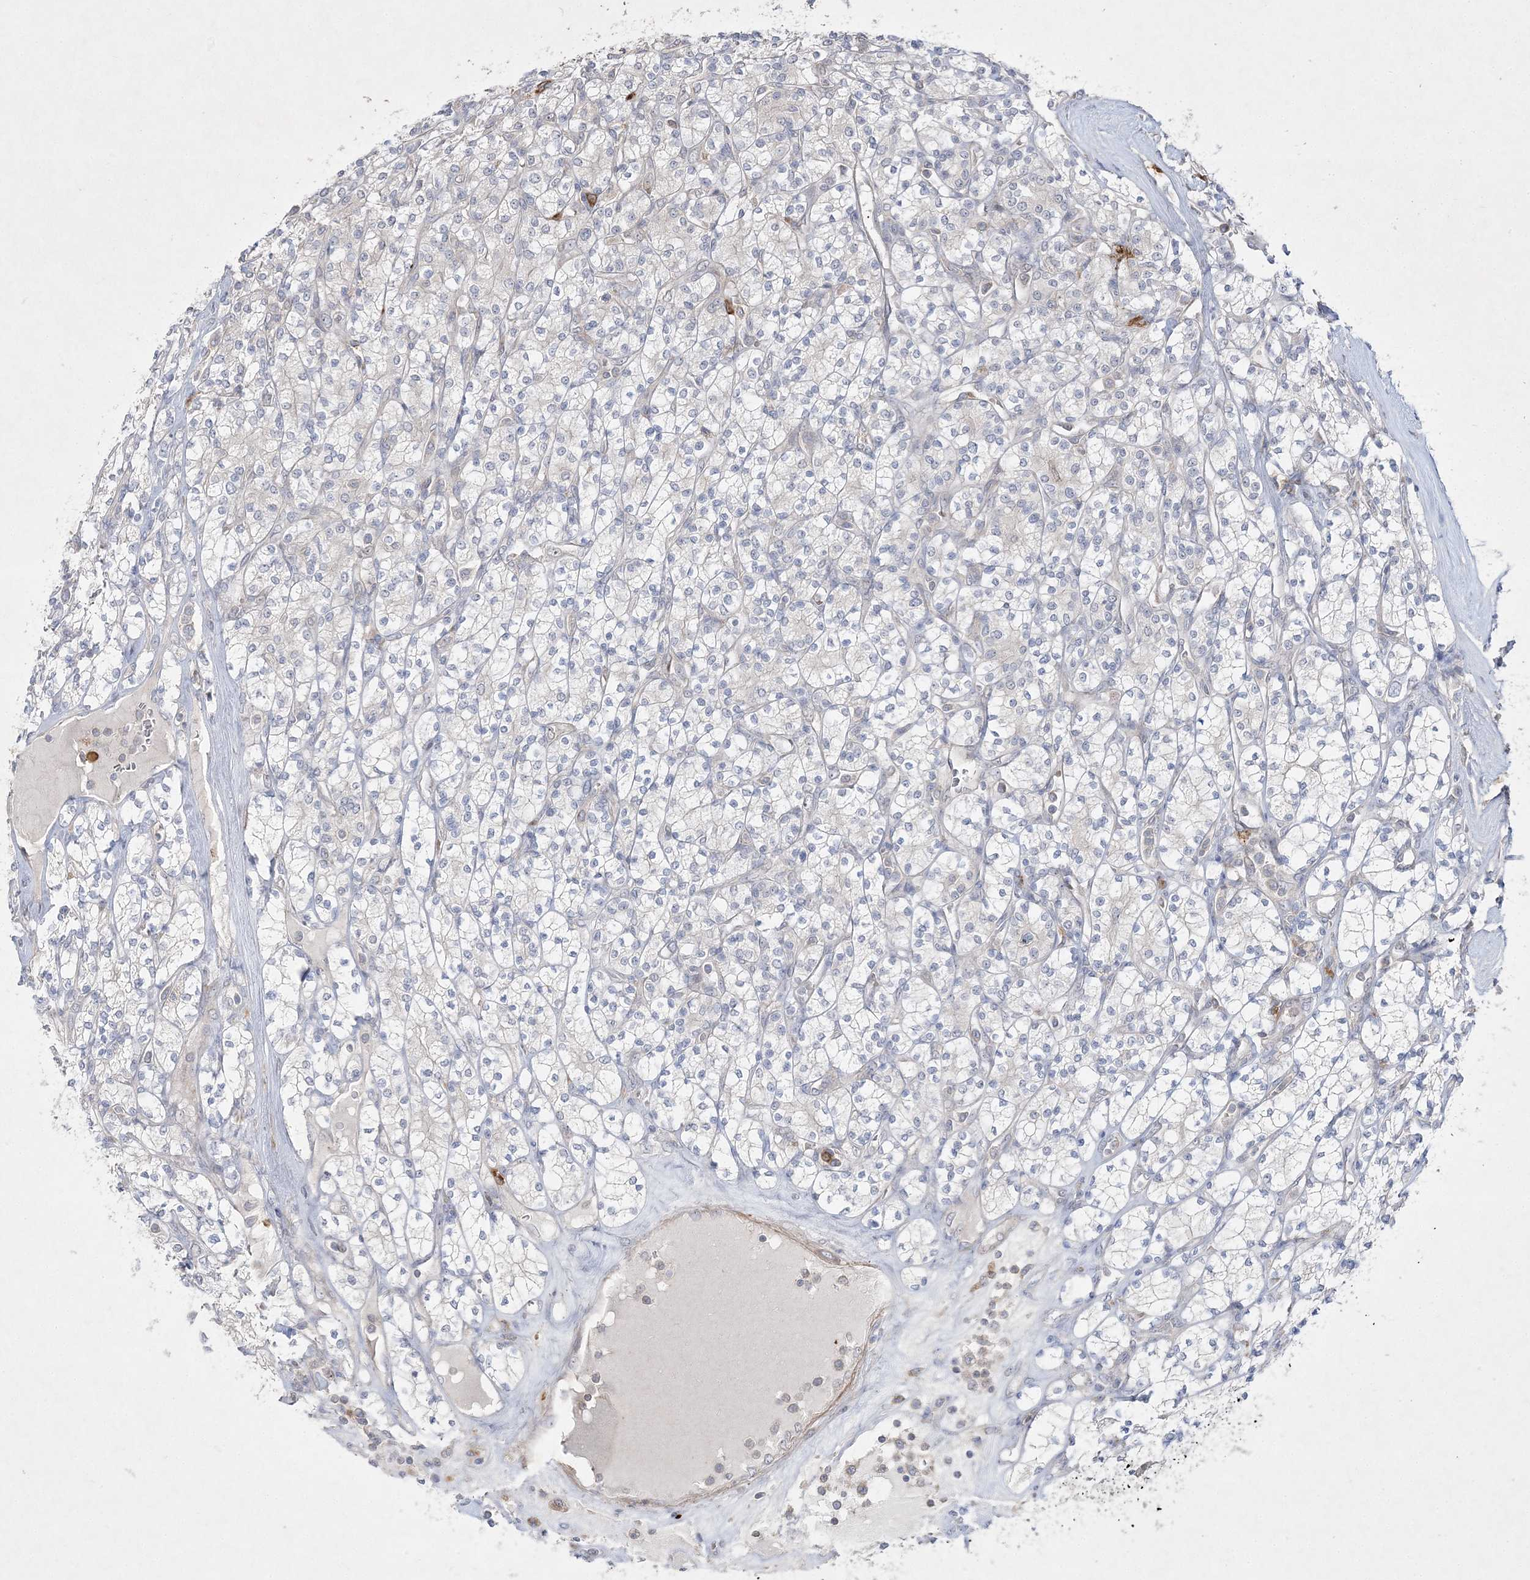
{"staining": {"intensity": "negative", "quantity": "none", "location": "none"}, "tissue": "renal cancer", "cell_type": "Tumor cells", "image_type": "cancer", "snomed": [{"axis": "morphology", "description": "Adenocarcinoma, NOS"}, {"axis": "topography", "description": "Kidney"}], "caption": "Immunohistochemical staining of renal cancer demonstrates no significant expression in tumor cells. (DAB (3,3'-diaminobenzidine) immunohistochemistry visualized using brightfield microscopy, high magnification).", "gene": "CLNK", "patient": {"sex": "male", "age": 77}}